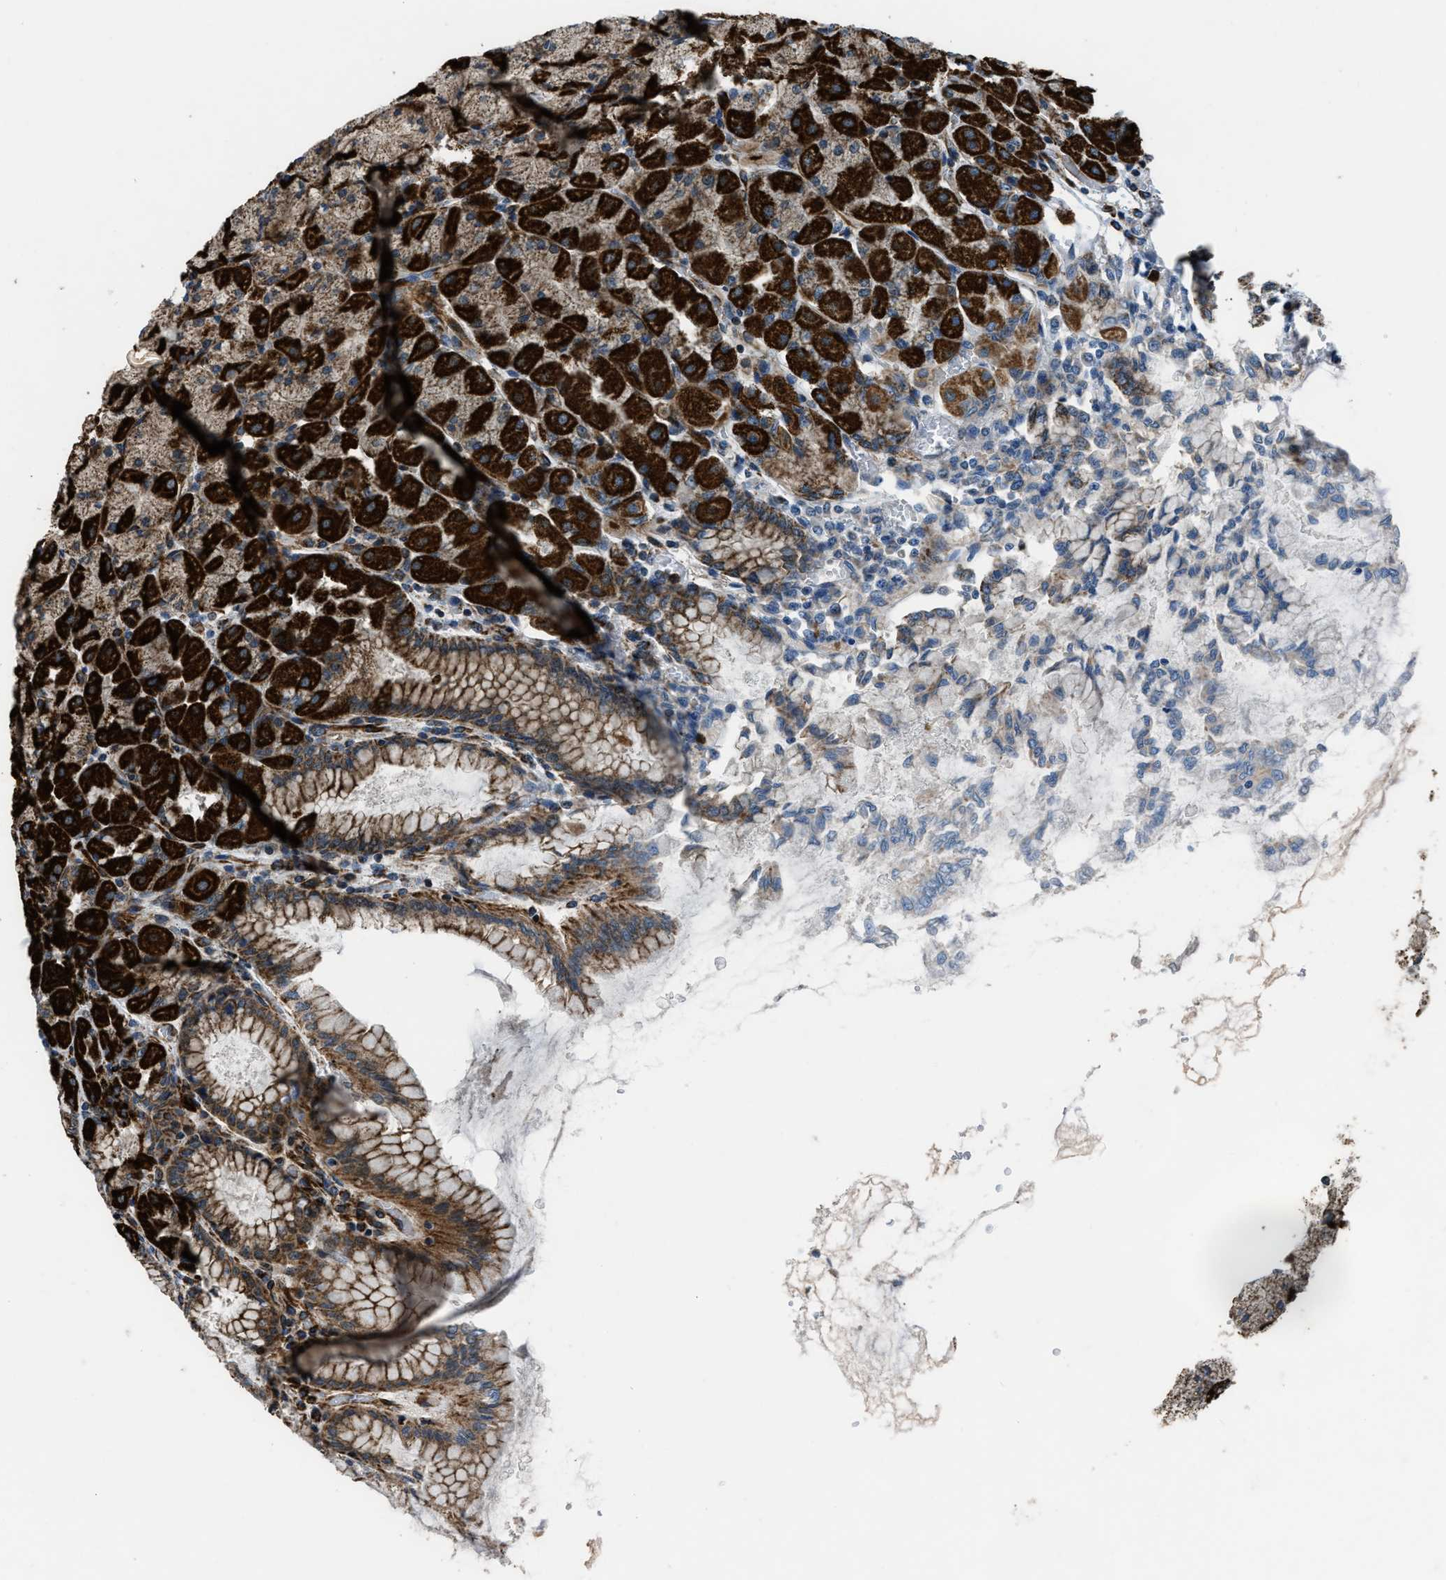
{"staining": {"intensity": "strong", "quantity": ">75%", "location": "cytoplasmic/membranous"}, "tissue": "stomach", "cell_type": "Glandular cells", "image_type": "normal", "snomed": [{"axis": "morphology", "description": "Normal tissue, NOS"}, {"axis": "topography", "description": "Stomach, upper"}], "caption": "Human stomach stained for a protein (brown) displays strong cytoplasmic/membranous positive positivity in about >75% of glandular cells.", "gene": "GSDME", "patient": {"sex": "female", "age": 56}}